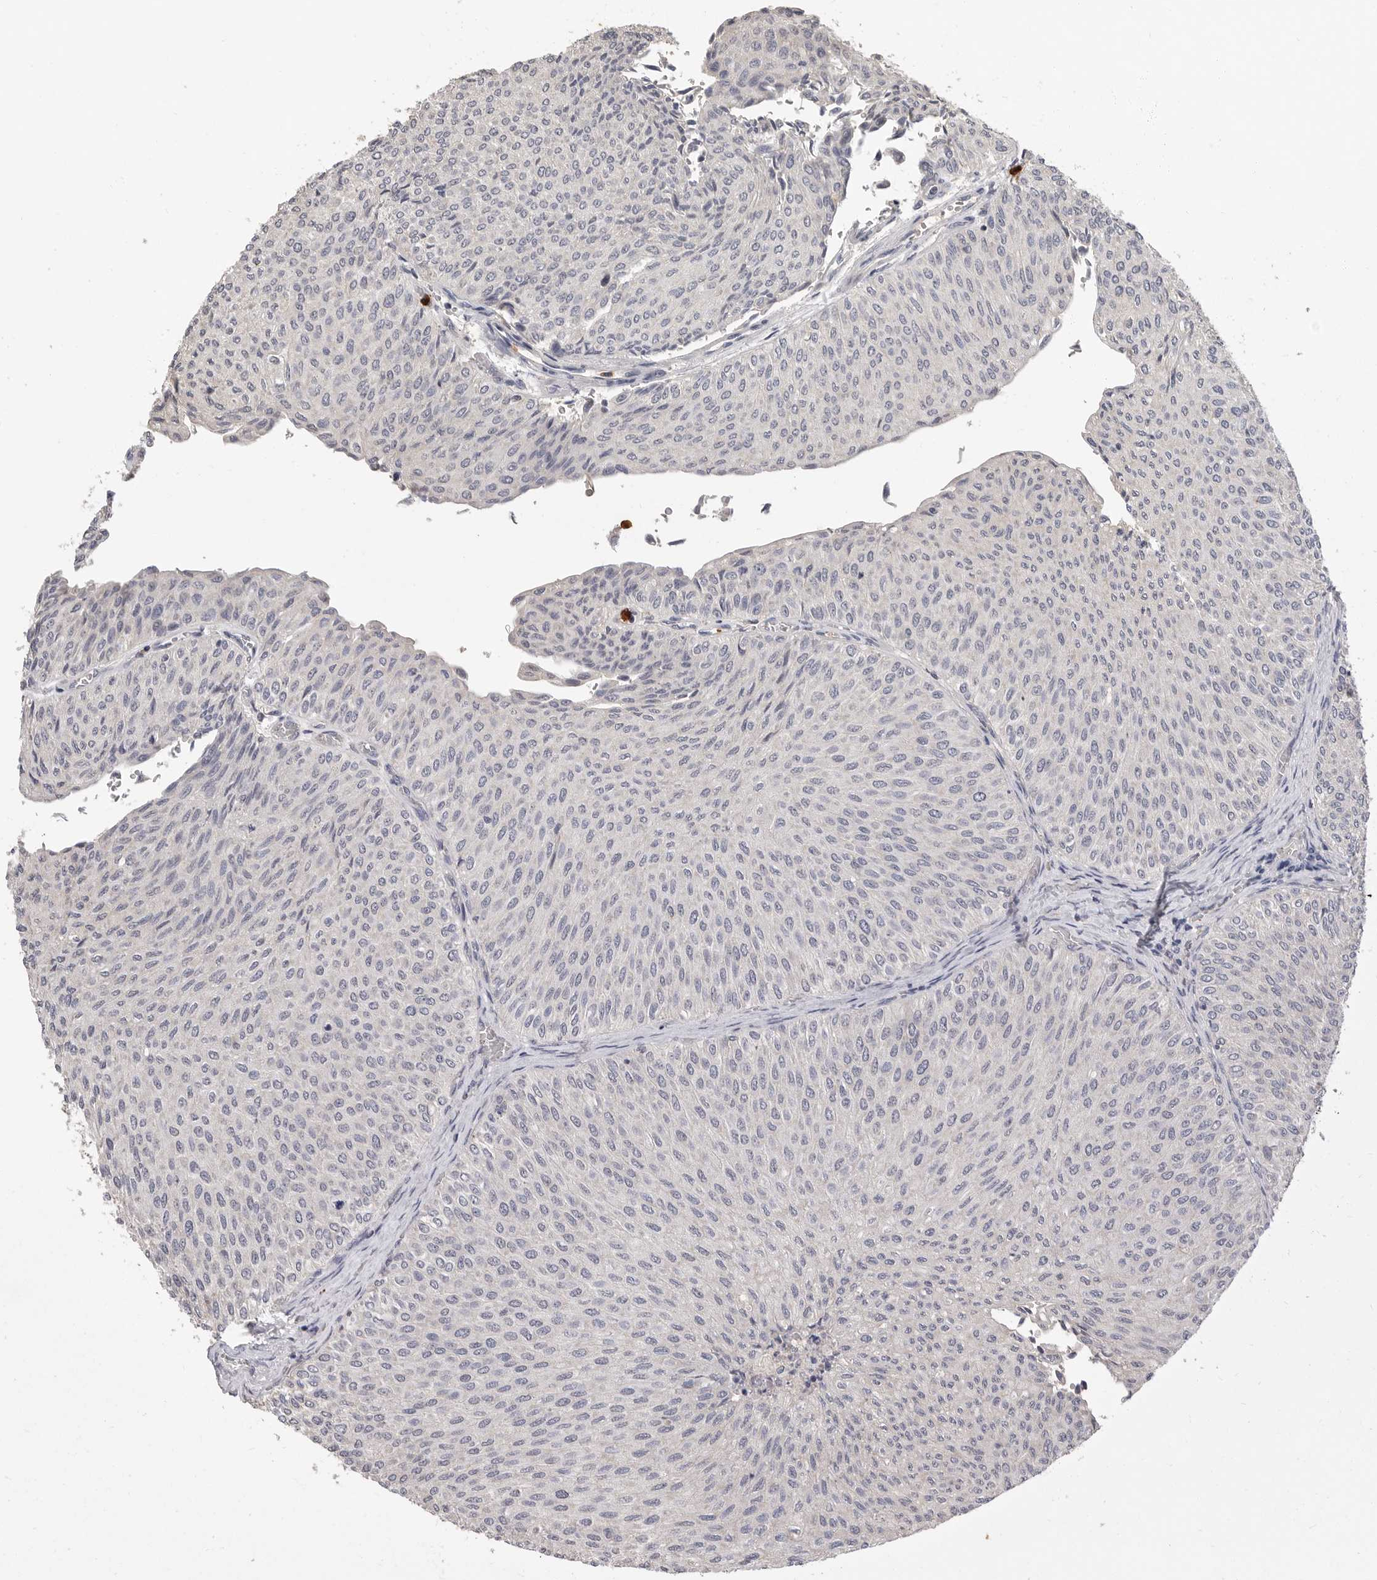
{"staining": {"intensity": "negative", "quantity": "none", "location": "none"}, "tissue": "urothelial cancer", "cell_type": "Tumor cells", "image_type": "cancer", "snomed": [{"axis": "morphology", "description": "Urothelial carcinoma, Low grade"}, {"axis": "topography", "description": "Urinary bladder"}], "caption": "Tumor cells show no significant positivity in urothelial cancer.", "gene": "LTBR", "patient": {"sex": "male", "age": 78}}